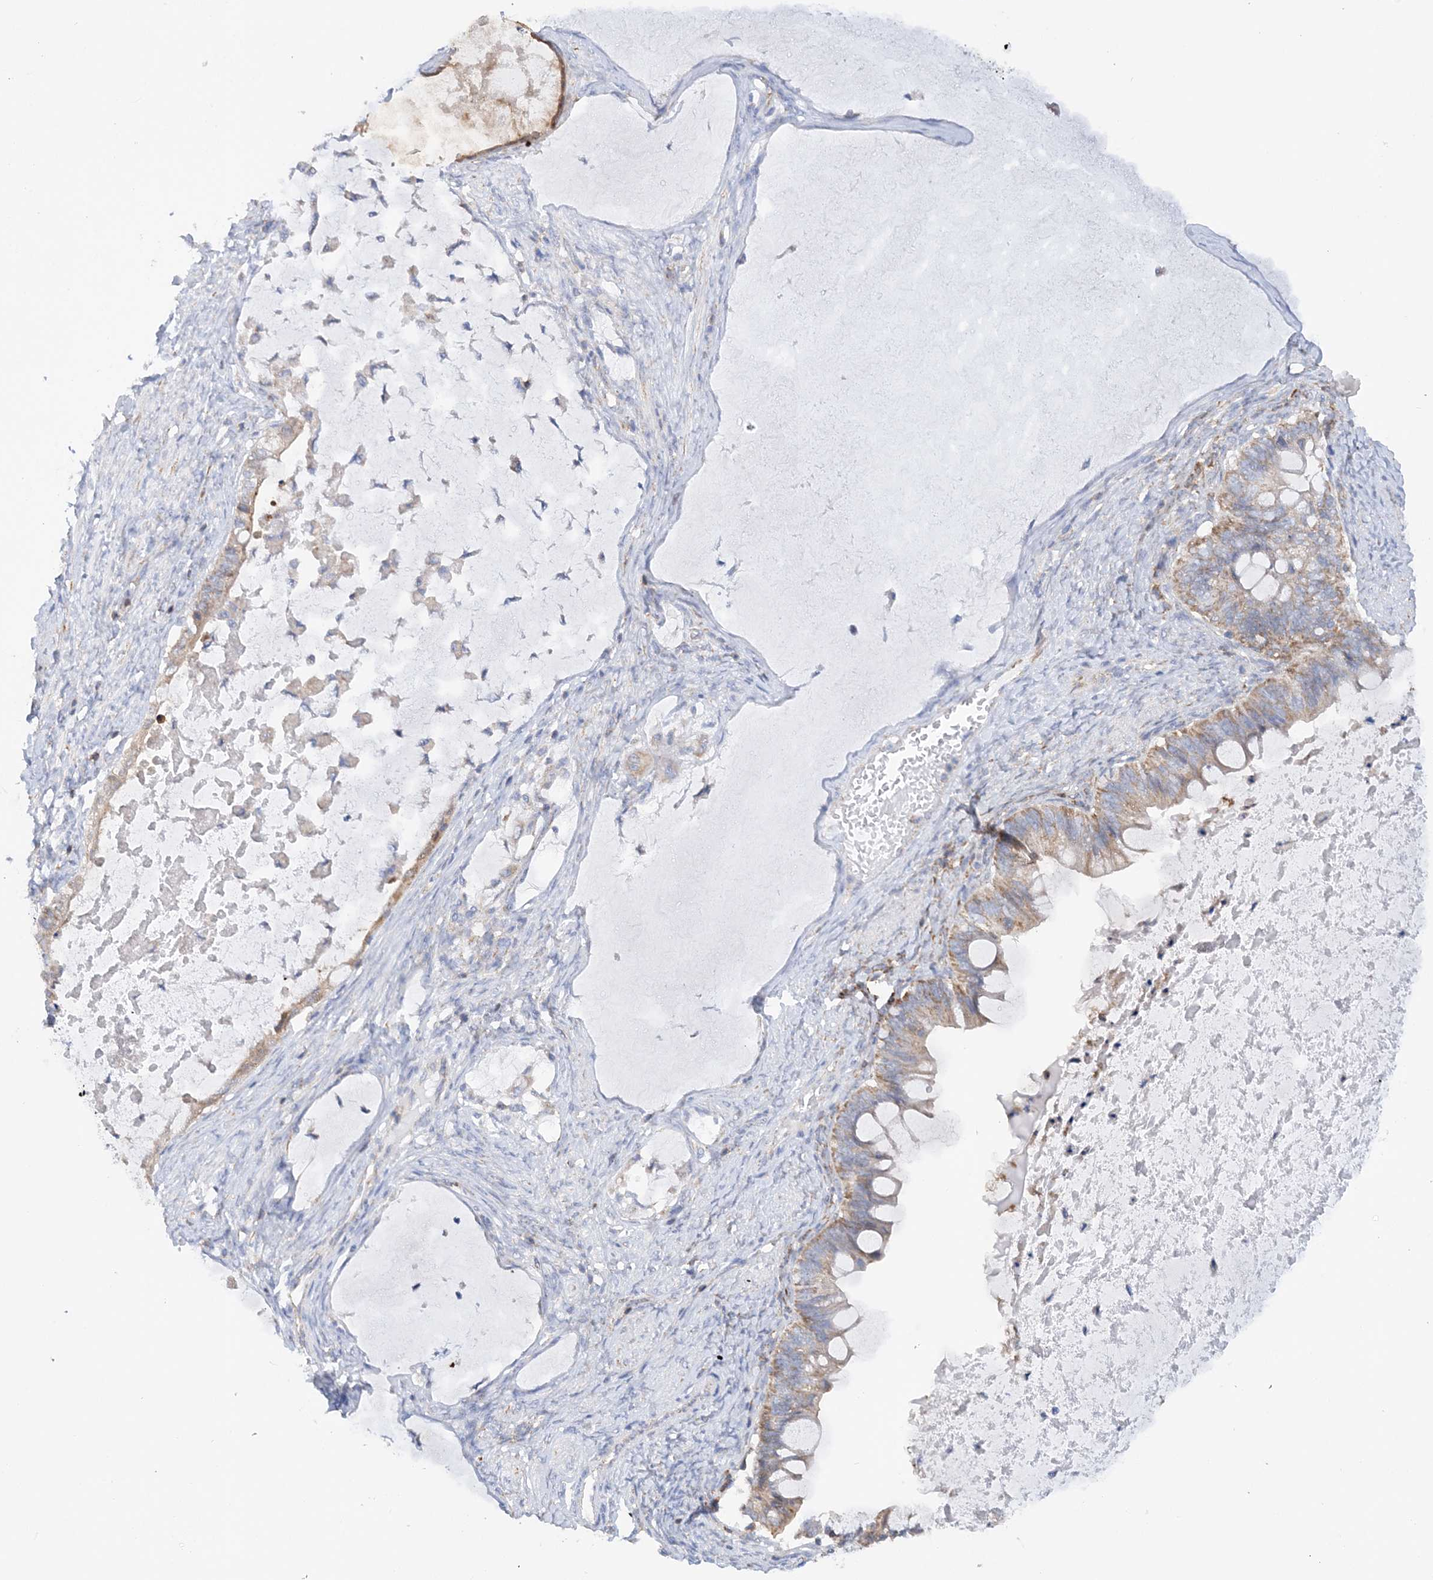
{"staining": {"intensity": "moderate", "quantity": ">75%", "location": "cytoplasmic/membranous"}, "tissue": "ovarian cancer", "cell_type": "Tumor cells", "image_type": "cancer", "snomed": [{"axis": "morphology", "description": "Cystadenocarcinoma, mucinous, NOS"}, {"axis": "topography", "description": "Ovary"}], "caption": "Immunohistochemical staining of ovarian cancer (mucinous cystadenocarcinoma) demonstrates medium levels of moderate cytoplasmic/membranous expression in about >75% of tumor cells.", "gene": "TTC32", "patient": {"sex": "female", "age": 61}}